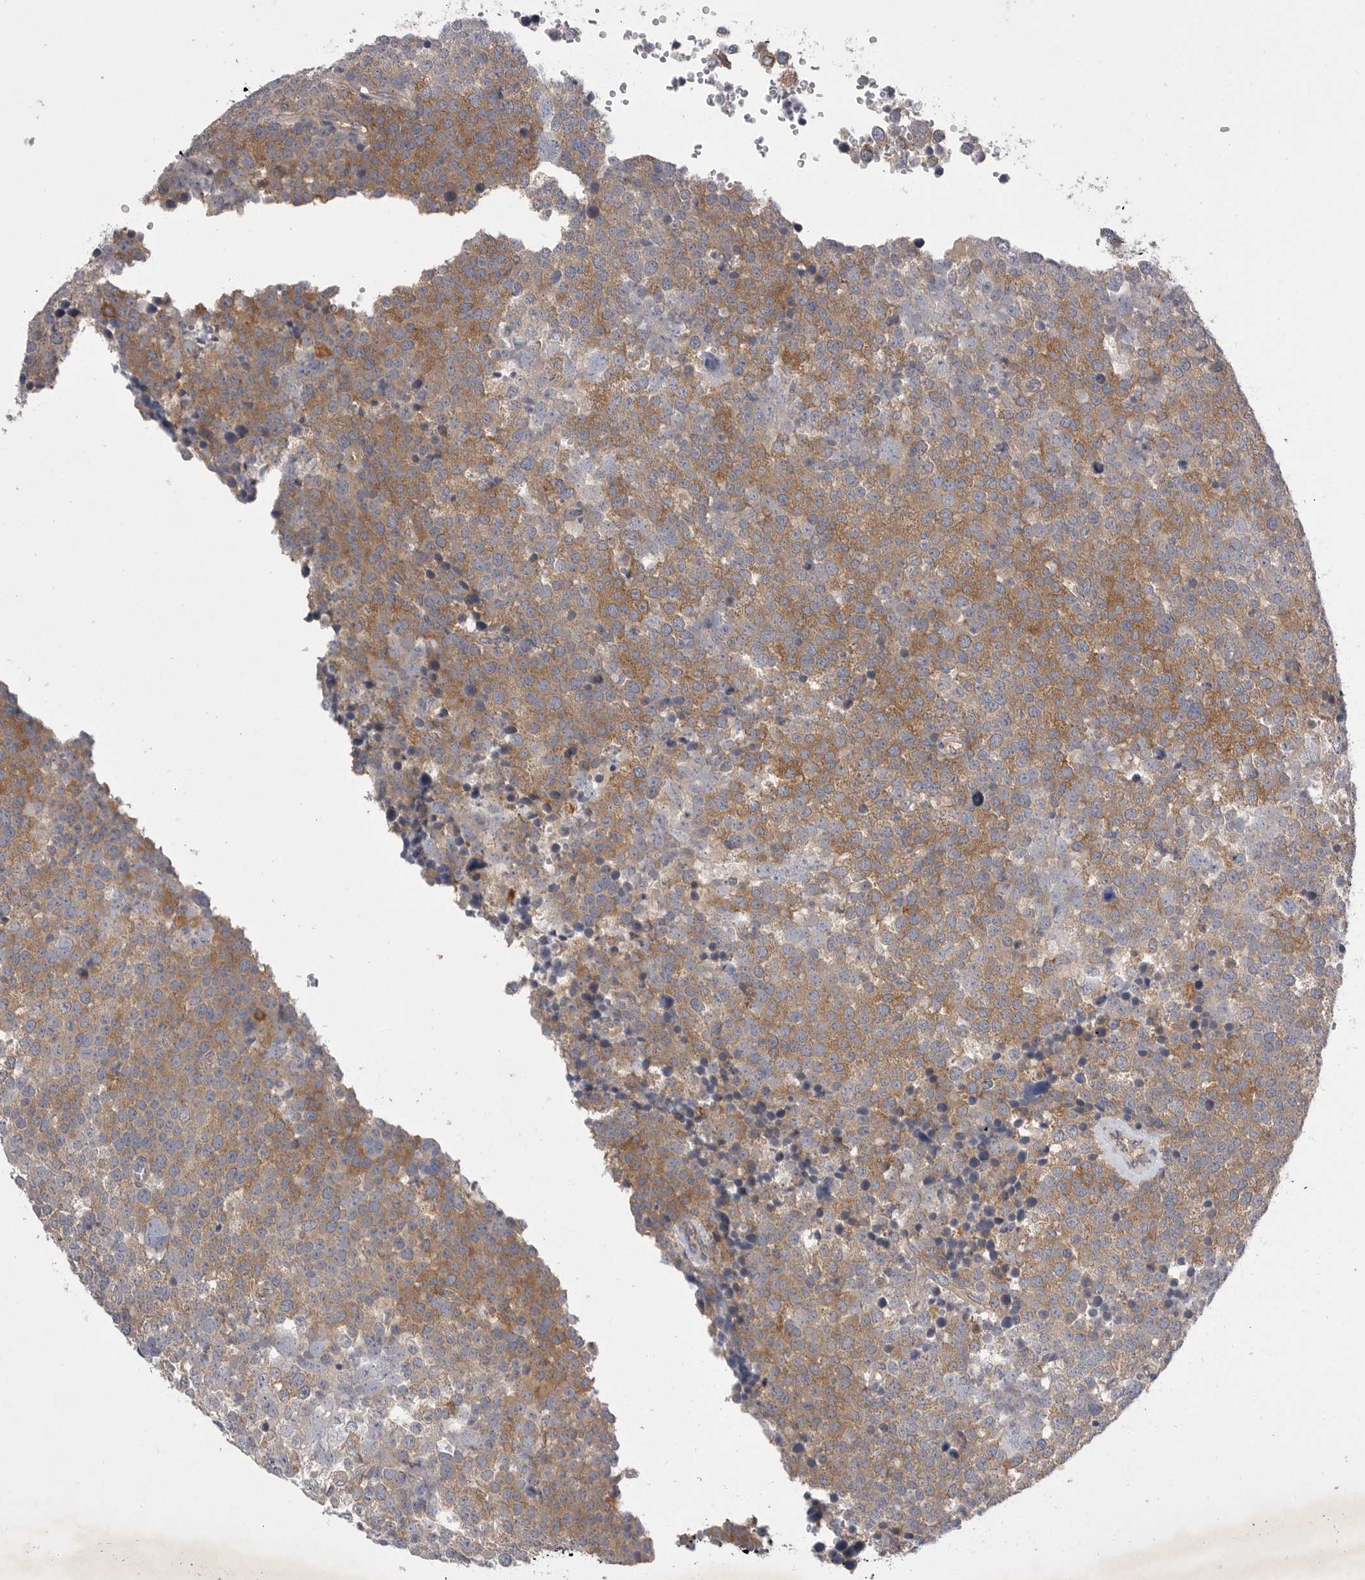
{"staining": {"intensity": "moderate", "quantity": "25%-75%", "location": "cytoplasmic/membranous"}, "tissue": "testis cancer", "cell_type": "Tumor cells", "image_type": "cancer", "snomed": [{"axis": "morphology", "description": "Seminoma, NOS"}, {"axis": "topography", "description": "Testis"}], "caption": "Brown immunohistochemical staining in human seminoma (testis) demonstrates moderate cytoplasmic/membranous positivity in approximately 25%-75% of tumor cells.", "gene": "VAC14", "patient": {"sex": "male", "age": 71}}